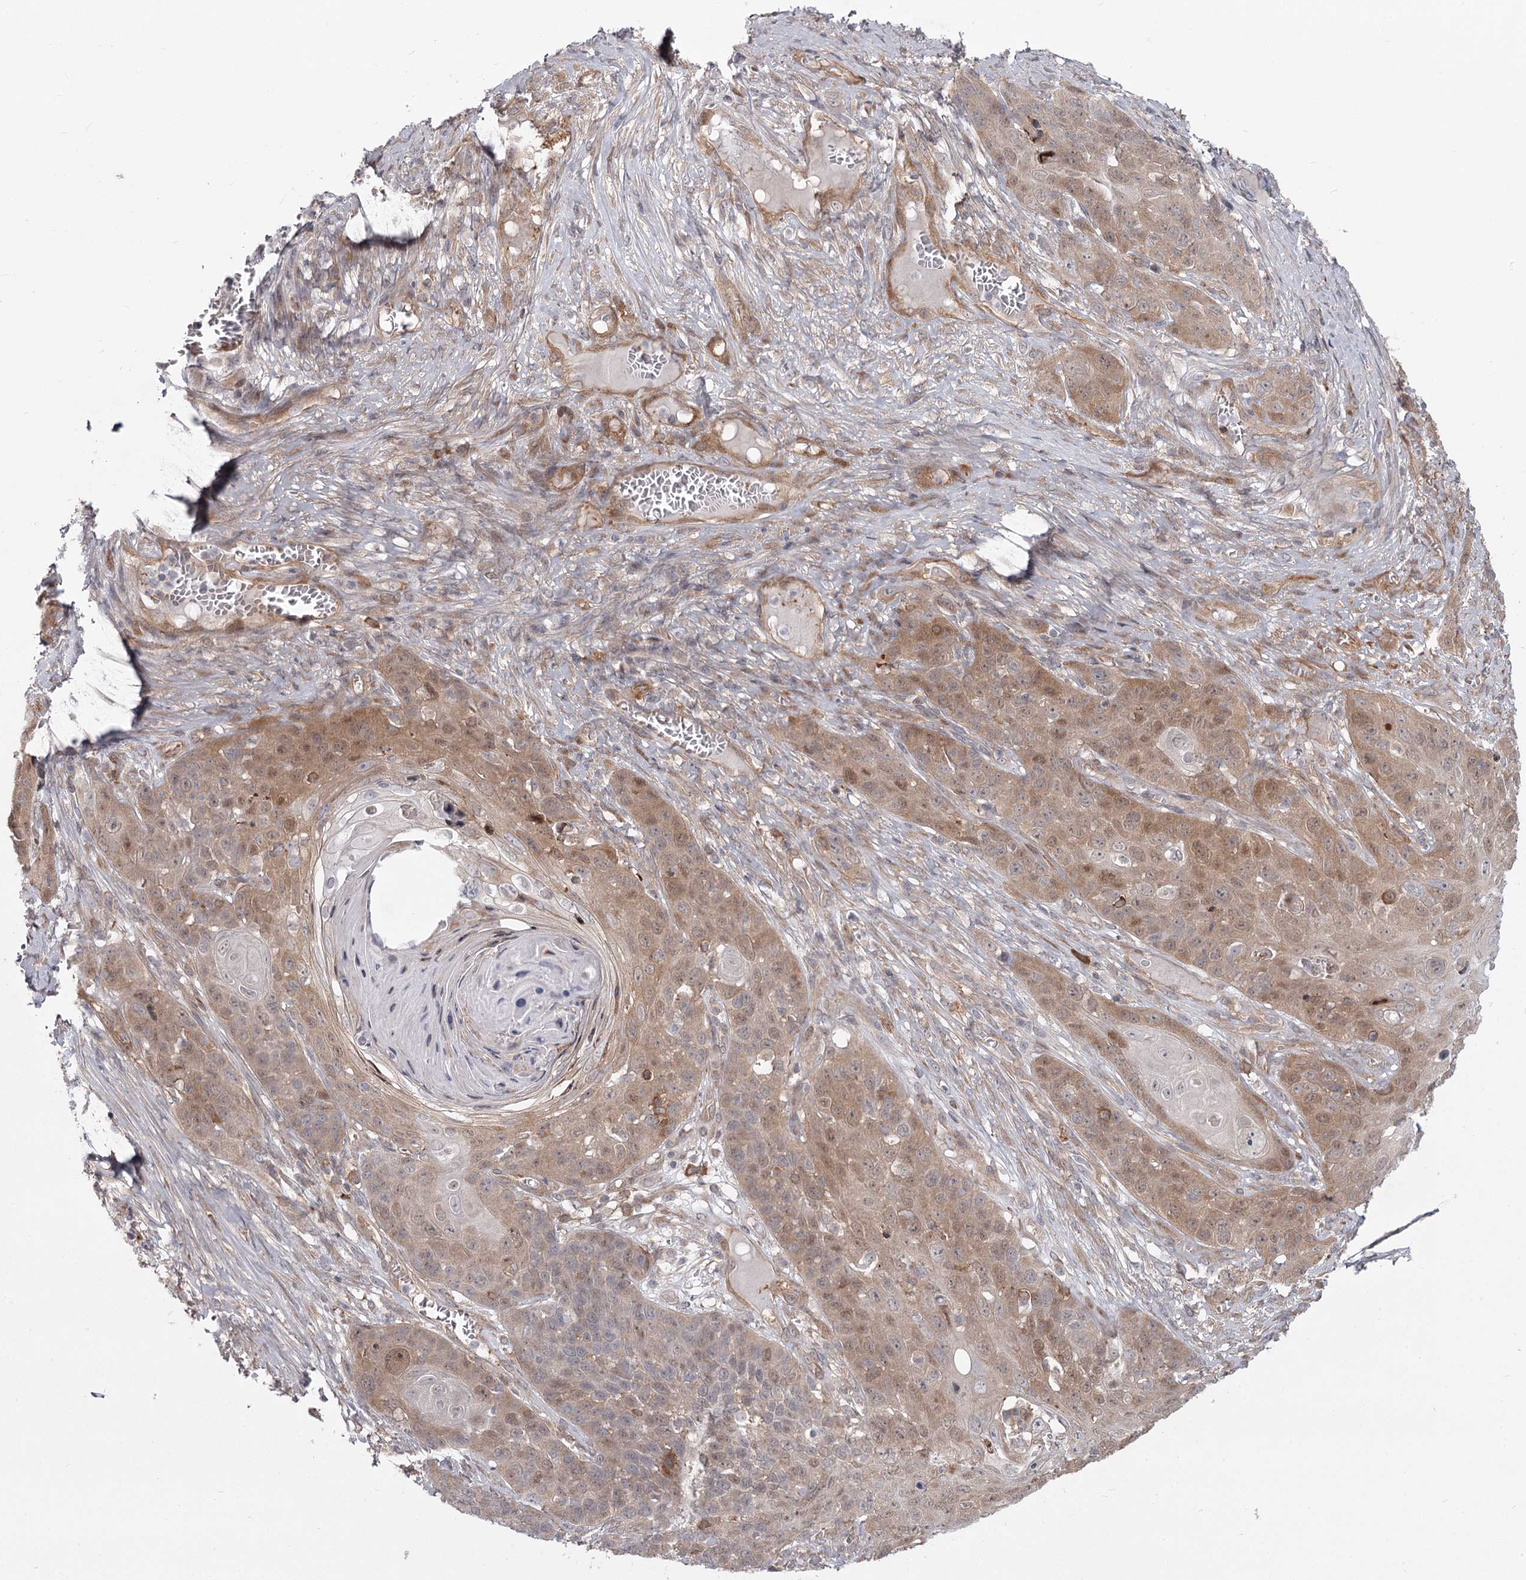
{"staining": {"intensity": "weak", "quantity": "25%-75%", "location": "cytoplasmic/membranous,nuclear"}, "tissue": "skin cancer", "cell_type": "Tumor cells", "image_type": "cancer", "snomed": [{"axis": "morphology", "description": "Squamous cell carcinoma, NOS"}, {"axis": "topography", "description": "Skin"}], "caption": "Immunohistochemistry (IHC) (DAB (3,3'-diaminobenzidine)) staining of human skin cancer reveals weak cytoplasmic/membranous and nuclear protein positivity in about 25%-75% of tumor cells.", "gene": "CCNG2", "patient": {"sex": "male", "age": 55}}